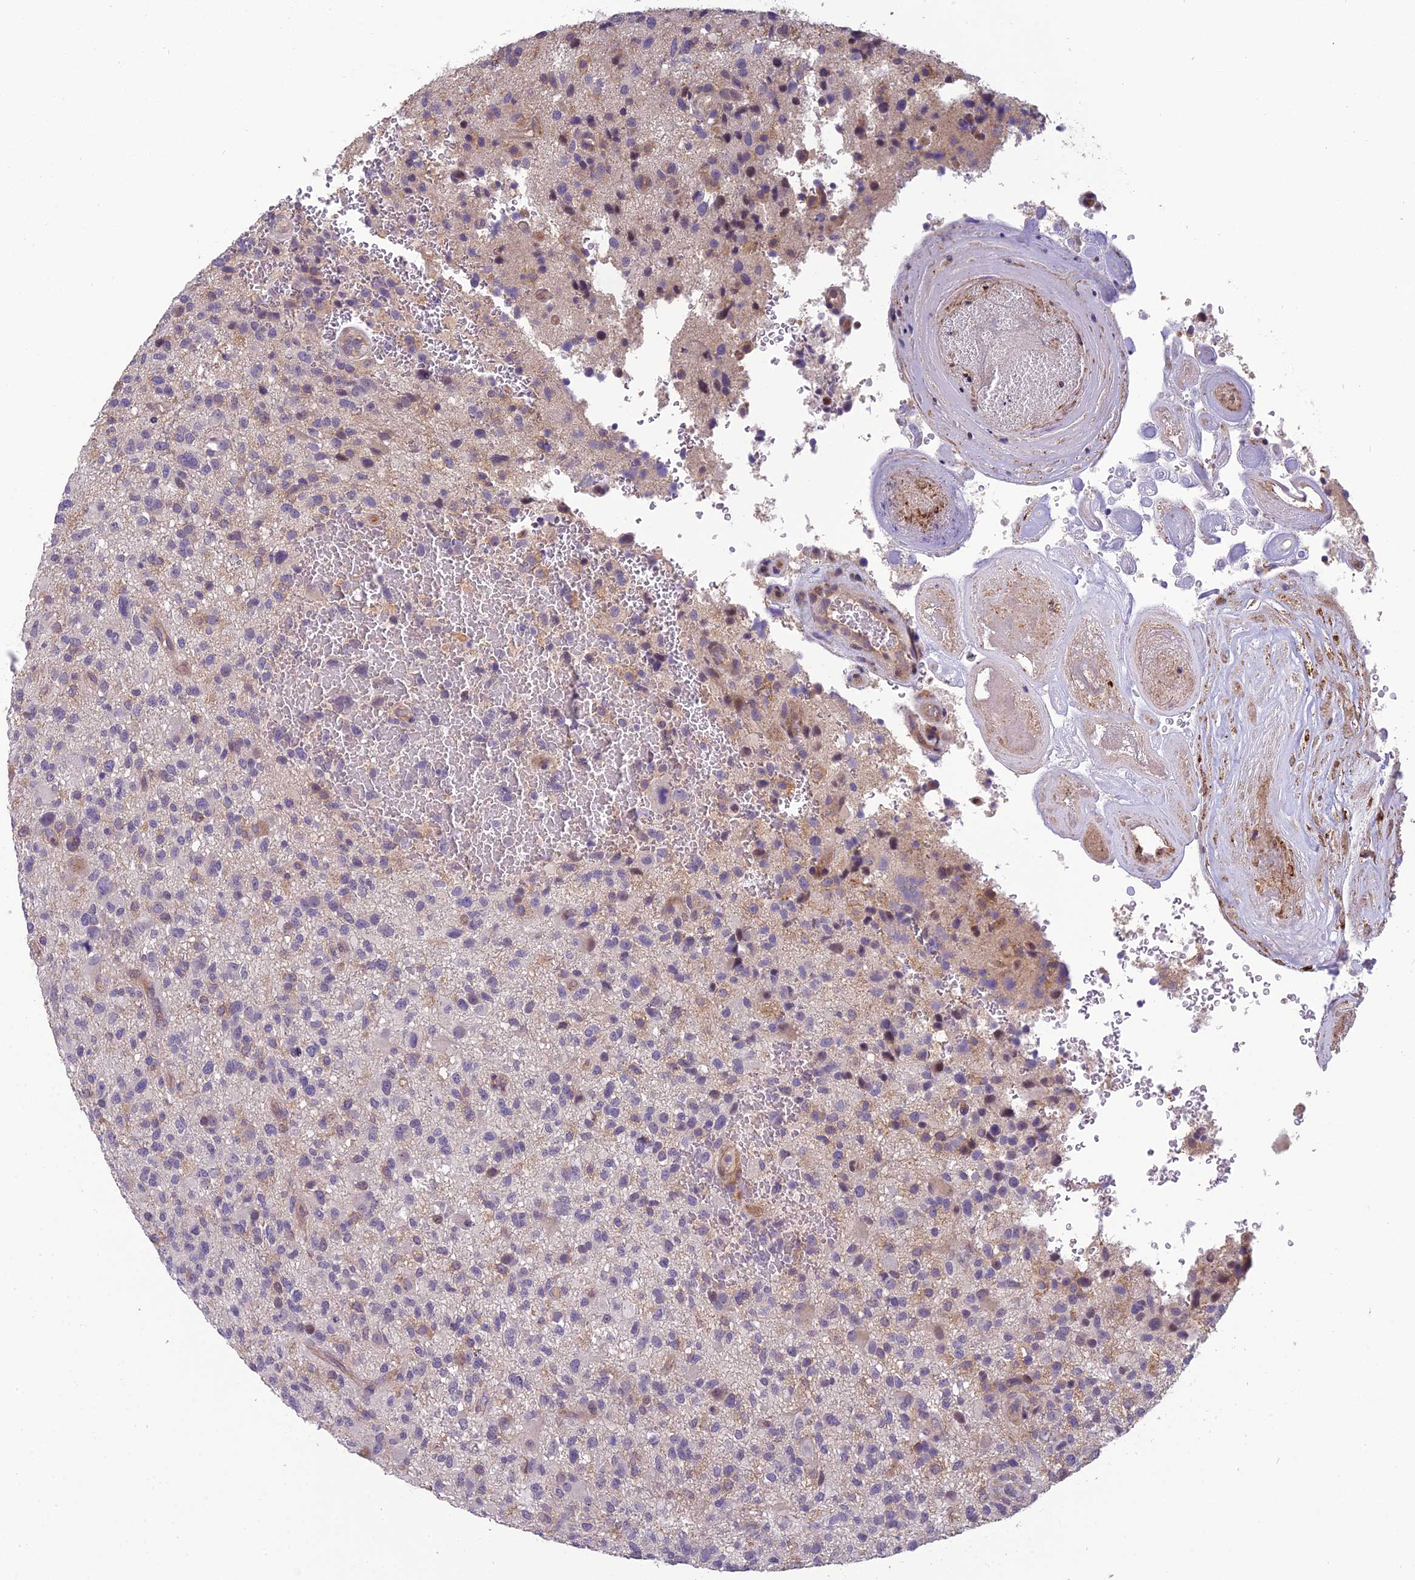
{"staining": {"intensity": "negative", "quantity": "none", "location": "none"}, "tissue": "glioma", "cell_type": "Tumor cells", "image_type": "cancer", "snomed": [{"axis": "morphology", "description": "Glioma, malignant, High grade"}, {"axis": "topography", "description": "Brain"}], "caption": "Glioma stained for a protein using IHC exhibits no expression tumor cells.", "gene": "TSPAN15", "patient": {"sex": "male", "age": 47}}